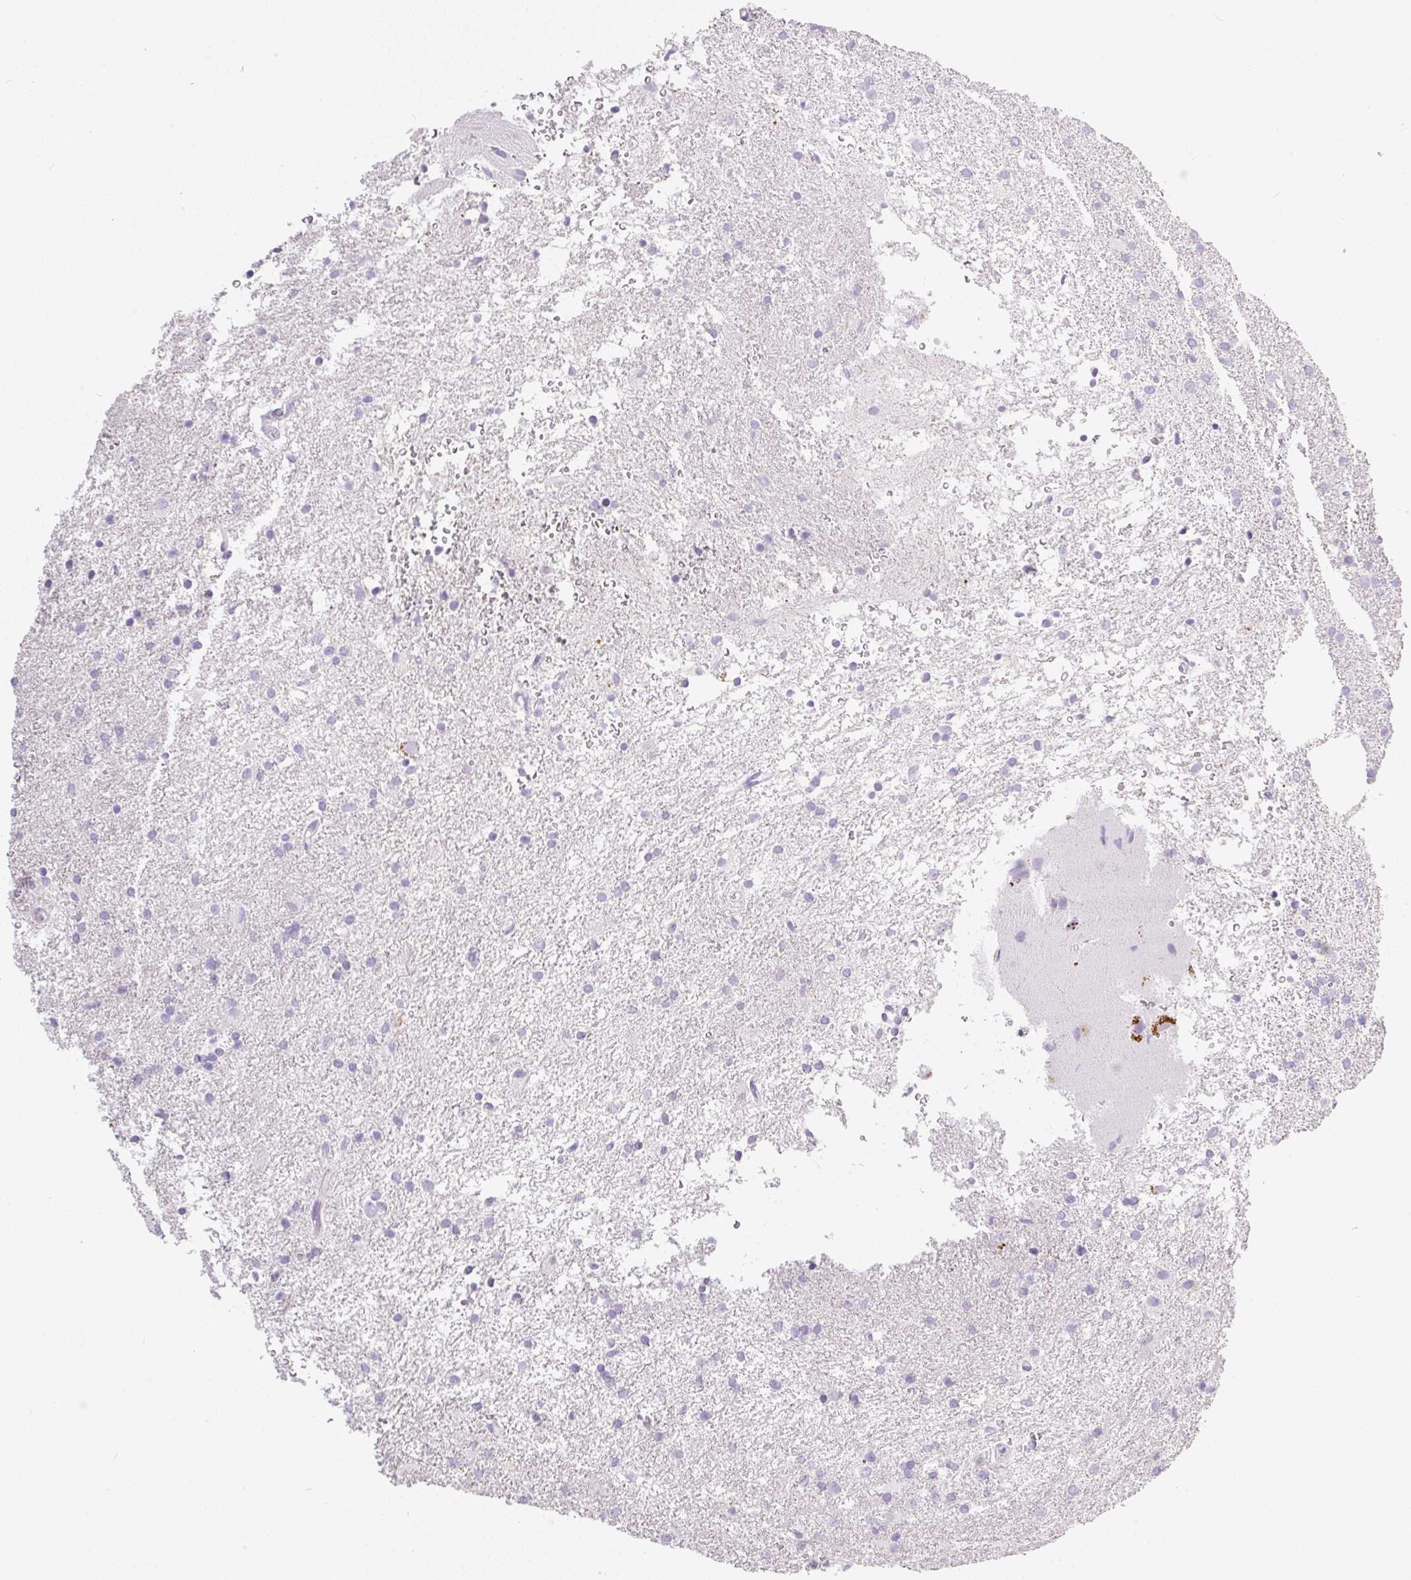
{"staining": {"intensity": "negative", "quantity": "none", "location": "none"}, "tissue": "glioma", "cell_type": "Tumor cells", "image_type": "cancer", "snomed": [{"axis": "morphology", "description": "Glioma, malignant, High grade"}, {"axis": "topography", "description": "Brain"}], "caption": "A photomicrograph of malignant glioma (high-grade) stained for a protein exhibits no brown staining in tumor cells. (DAB immunohistochemistry (IHC), high magnification).", "gene": "MIA2", "patient": {"sex": "female", "age": 50}}